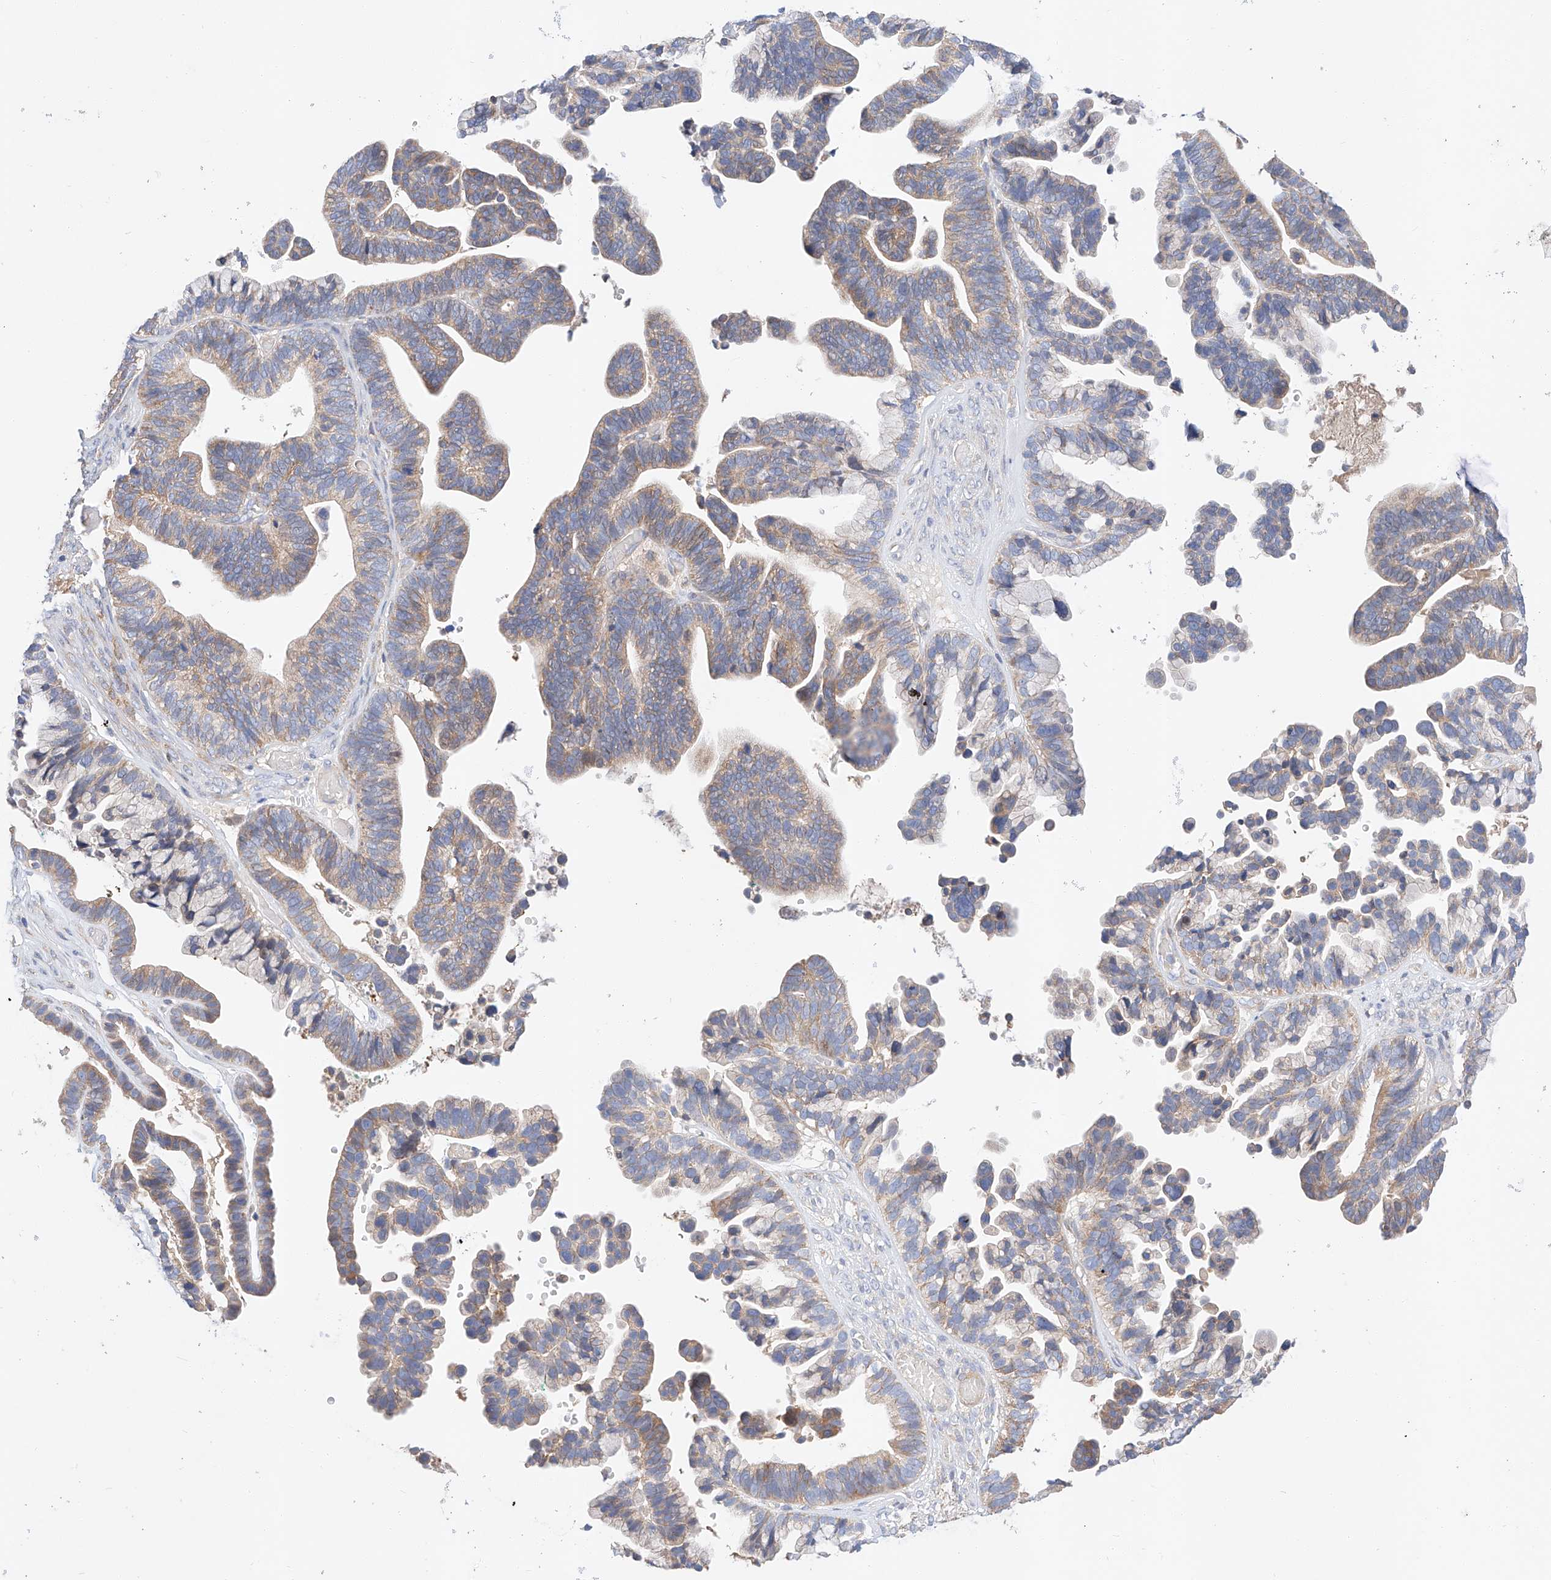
{"staining": {"intensity": "weak", "quantity": ">75%", "location": "cytoplasmic/membranous"}, "tissue": "ovarian cancer", "cell_type": "Tumor cells", "image_type": "cancer", "snomed": [{"axis": "morphology", "description": "Cystadenocarcinoma, serous, NOS"}, {"axis": "topography", "description": "Ovary"}], "caption": "A histopathology image of human serous cystadenocarcinoma (ovarian) stained for a protein displays weak cytoplasmic/membranous brown staining in tumor cells. The staining is performed using DAB brown chromogen to label protein expression. The nuclei are counter-stained blue using hematoxylin.", "gene": "C6orf118", "patient": {"sex": "female", "age": 56}}